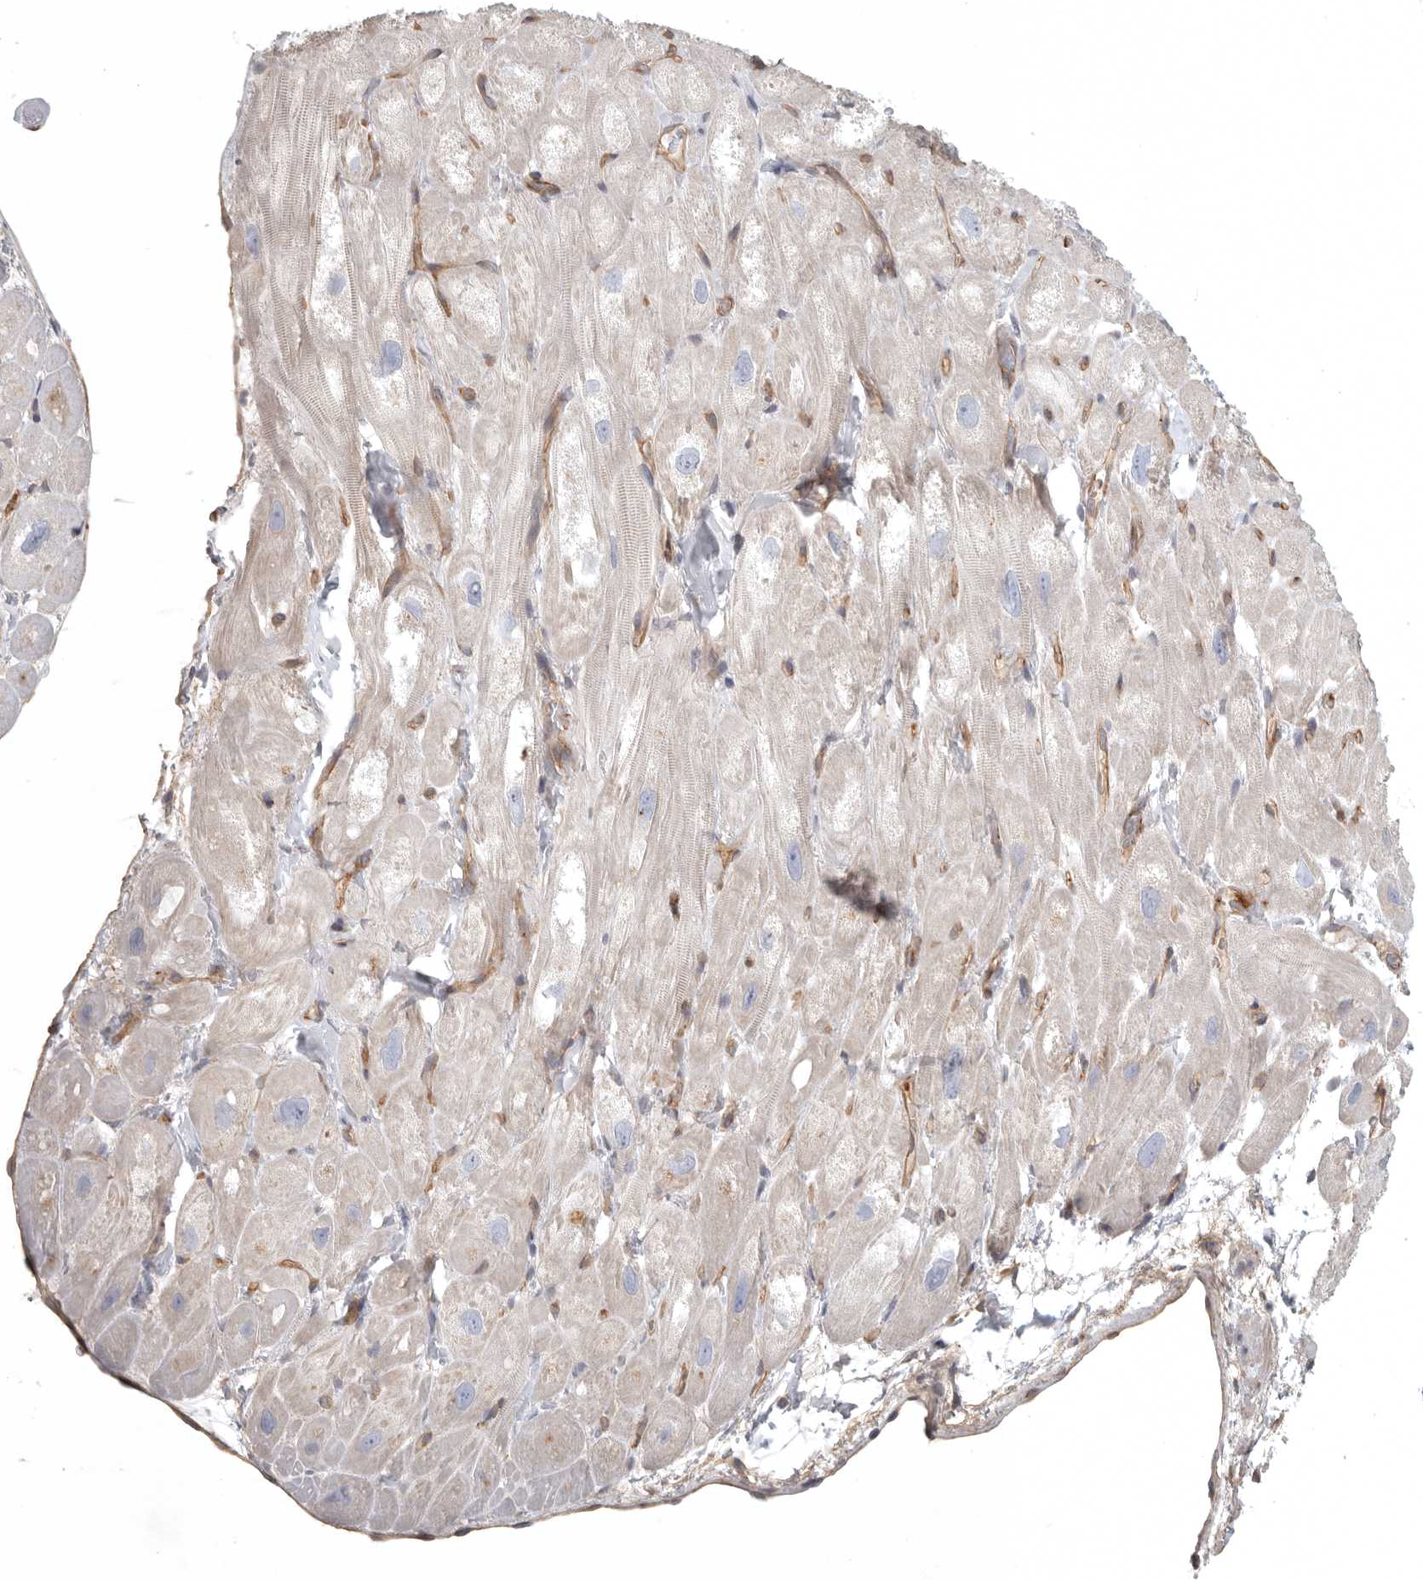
{"staining": {"intensity": "moderate", "quantity": "25%-75%", "location": "cytoplasmic/membranous"}, "tissue": "heart muscle", "cell_type": "Cardiomyocytes", "image_type": "normal", "snomed": [{"axis": "morphology", "description": "Normal tissue, NOS"}, {"axis": "topography", "description": "Heart"}], "caption": "Cardiomyocytes demonstrate medium levels of moderate cytoplasmic/membranous expression in about 25%-75% of cells in normal heart muscle.", "gene": "LONRF1", "patient": {"sex": "male", "age": 49}}